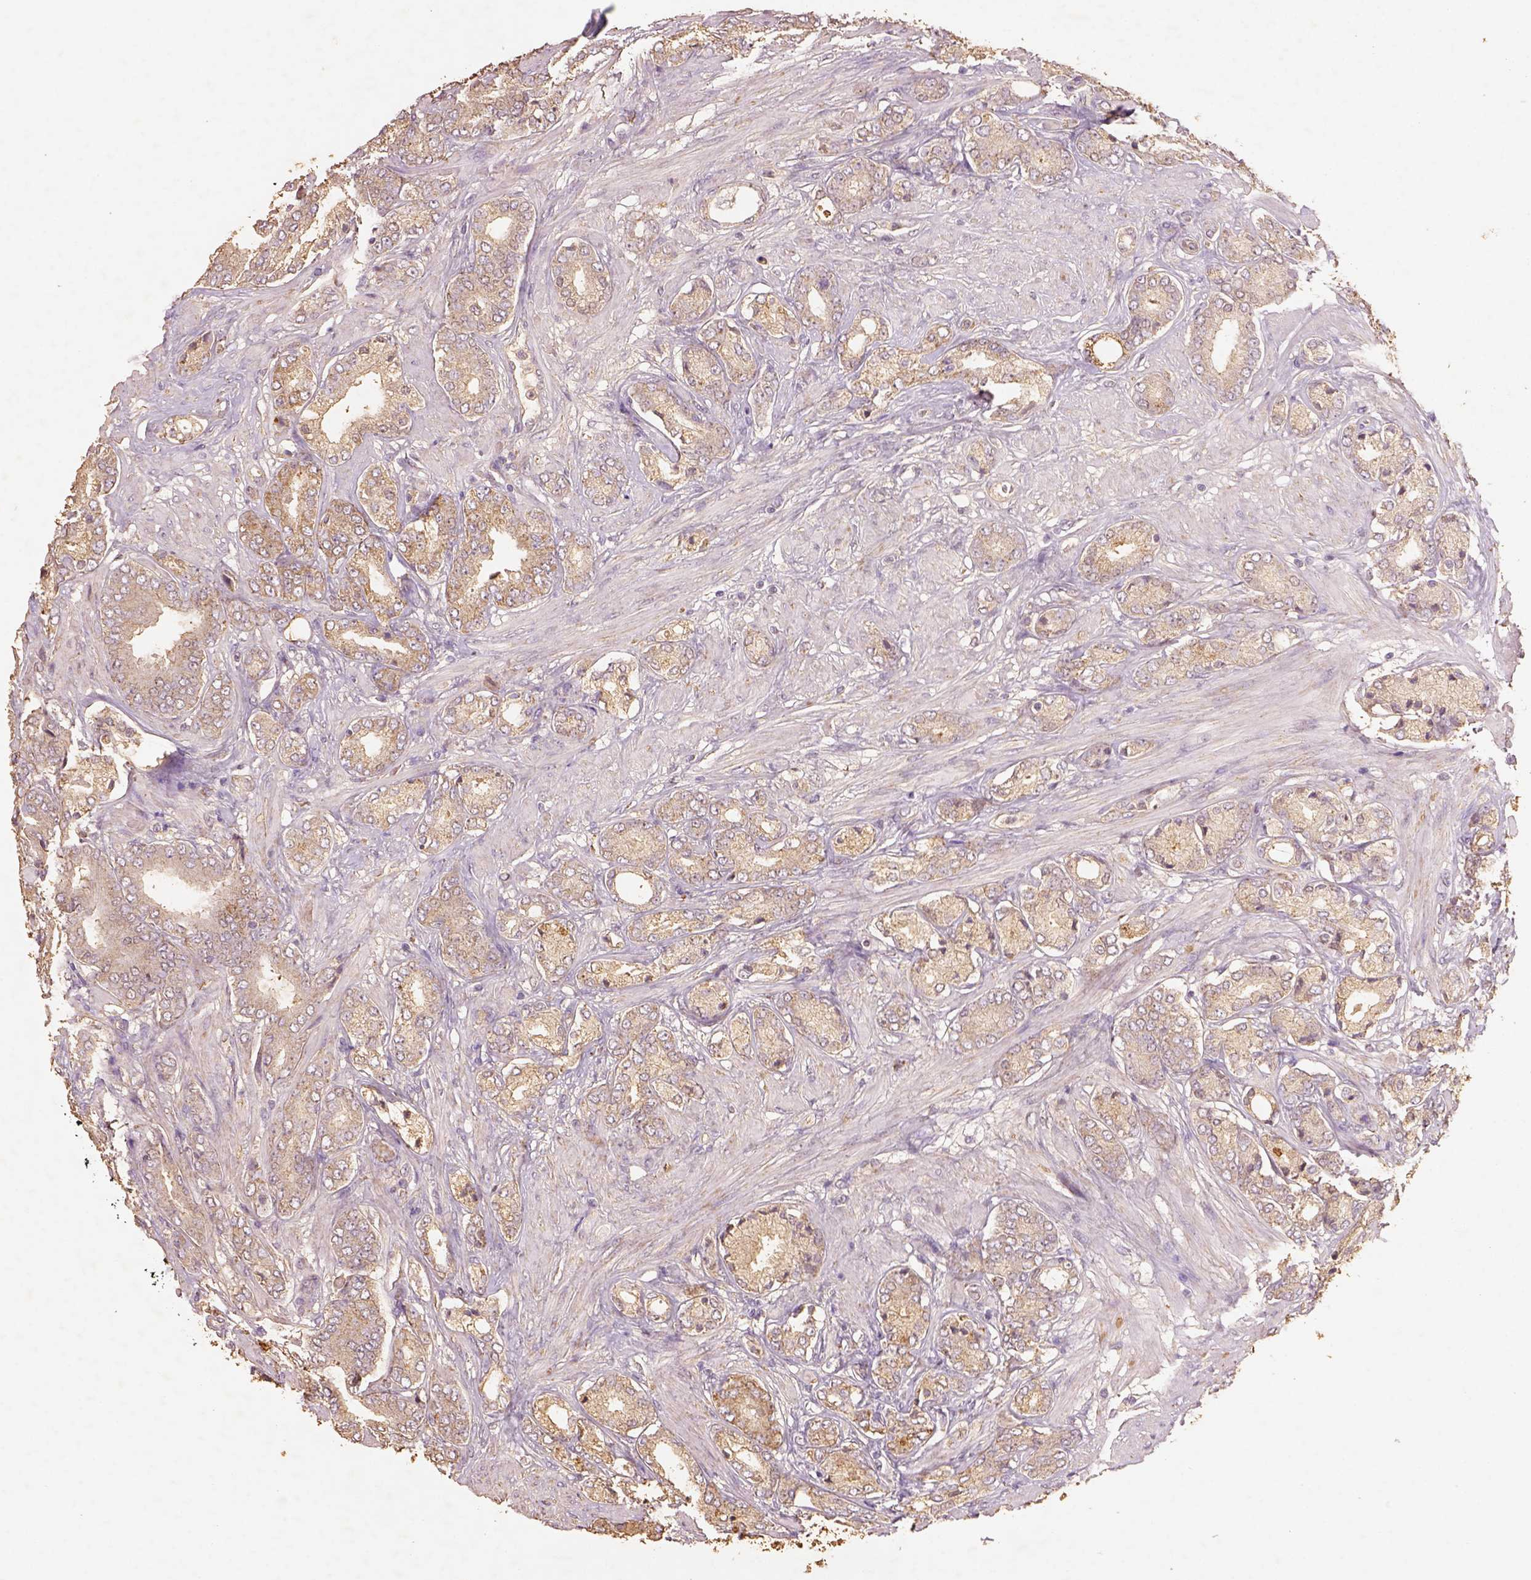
{"staining": {"intensity": "weak", "quantity": ">75%", "location": "cytoplasmic/membranous"}, "tissue": "prostate cancer", "cell_type": "Tumor cells", "image_type": "cancer", "snomed": [{"axis": "morphology", "description": "Adenocarcinoma, High grade"}, {"axis": "topography", "description": "Prostate"}], "caption": "DAB (3,3'-diaminobenzidine) immunohistochemical staining of prostate cancer (high-grade adenocarcinoma) demonstrates weak cytoplasmic/membranous protein expression in approximately >75% of tumor cells. Nuclei are stained in blue.", "gene": "AP2B1", "patient": {"sex": "male", "age": 56}}